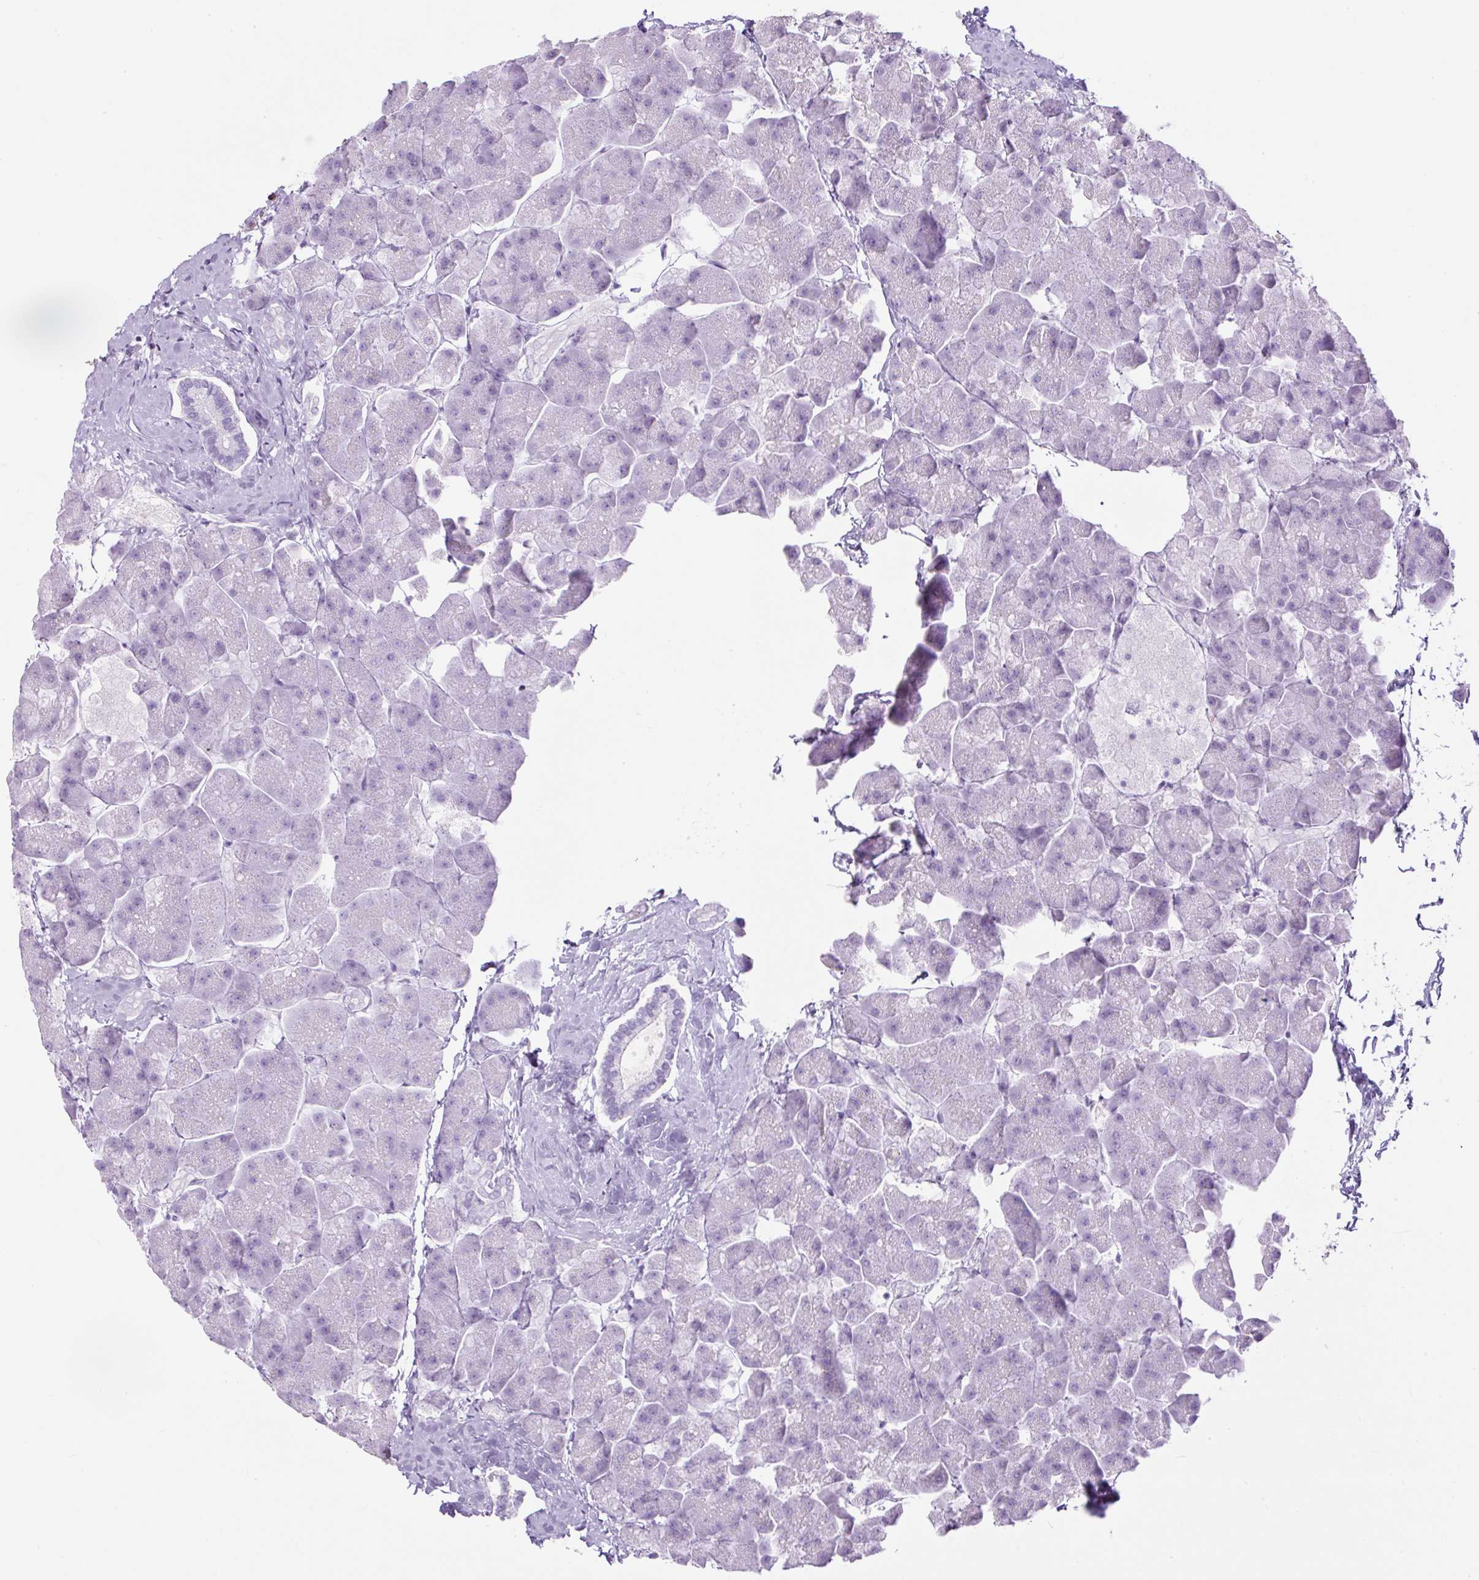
{"staining": {"intensity": "negative", "quantity": "none", "location": "none"}, "tissue": "pancreas", "cell_type": "Exocrine glandular cells", "image_type": "normal", "snomed": [{"axis": "morphology", "description": "Normal tissue, NOS"}, {"axis": "topography", "description": "Pancreas"}, {"axis": "topography", "description": "Peripheral nerve tissue"}], "caption": "High power microscopy histopathology image of an immunohistochemistry (IHC) histopathology image of unremarkable pancreas, revealing no significant staining in exocrine glandular cells. (Brightfield microscopy of DAB immunohistochemistry (IHC) at high magnification).", "gene": "APOA1", "patient": {"sex": "male", "age": 54}}